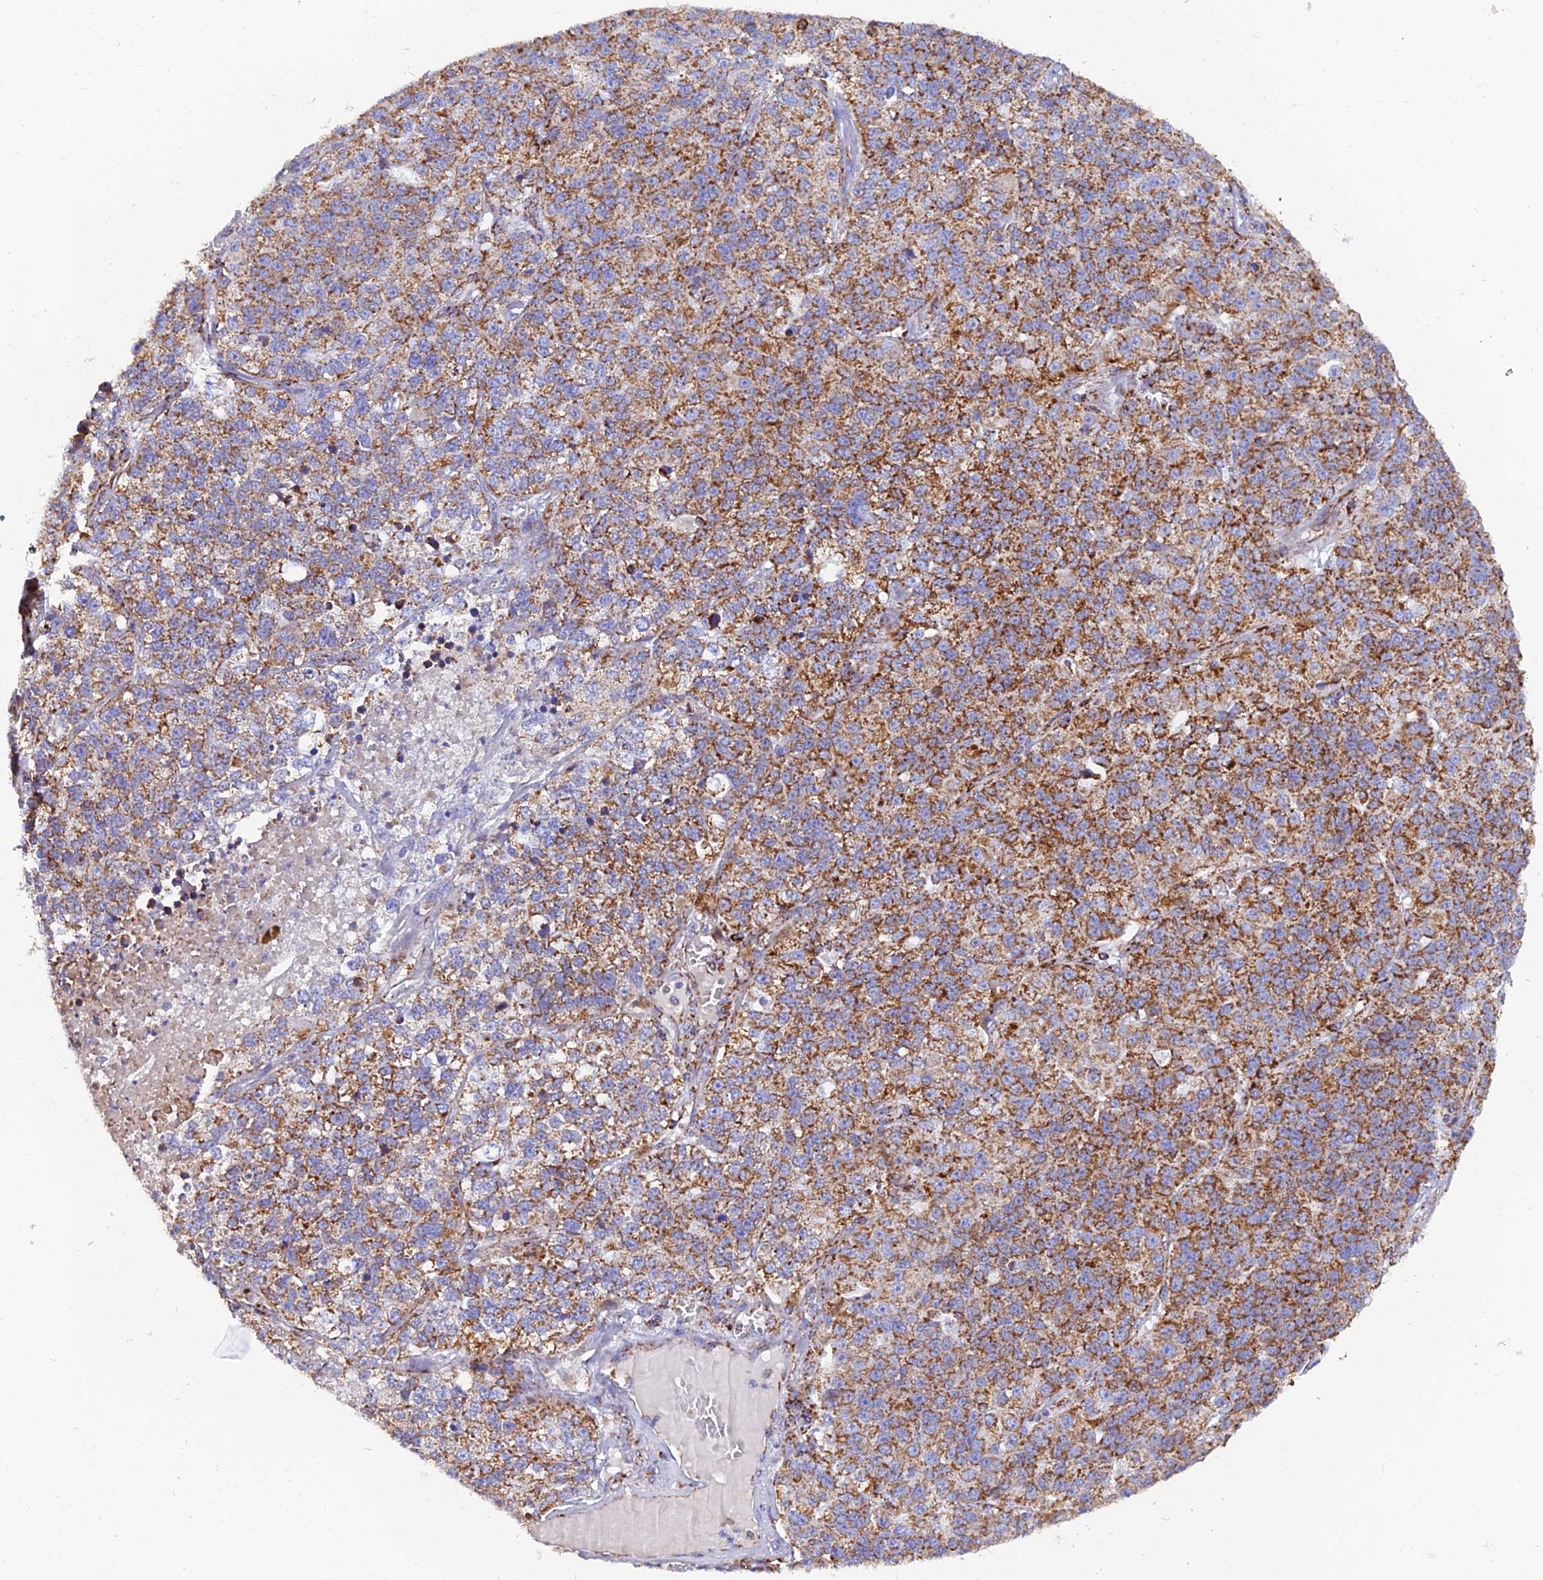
{"staining": {"intensity": "moderate", "quantity": ">75%", "location": "cytoplasmic/membranous"}, "tissue": "lung cancer", "cell_type": "Tumor cells", "image_type": "cancer", "snomed": [{"axis": "morphology", "description": "Adenocarcinoma, NOS"}, {"axis": "topography", "description": "Lung"}], "caption": "Protein analysis of lung cancer (adenocarcinoma) tissue displays moderate cytoplasmic/membranous positivity in about >75% of tumor cells.", "gene": "NDUFB6", "patient": {"sex": "male", "age": 49}}